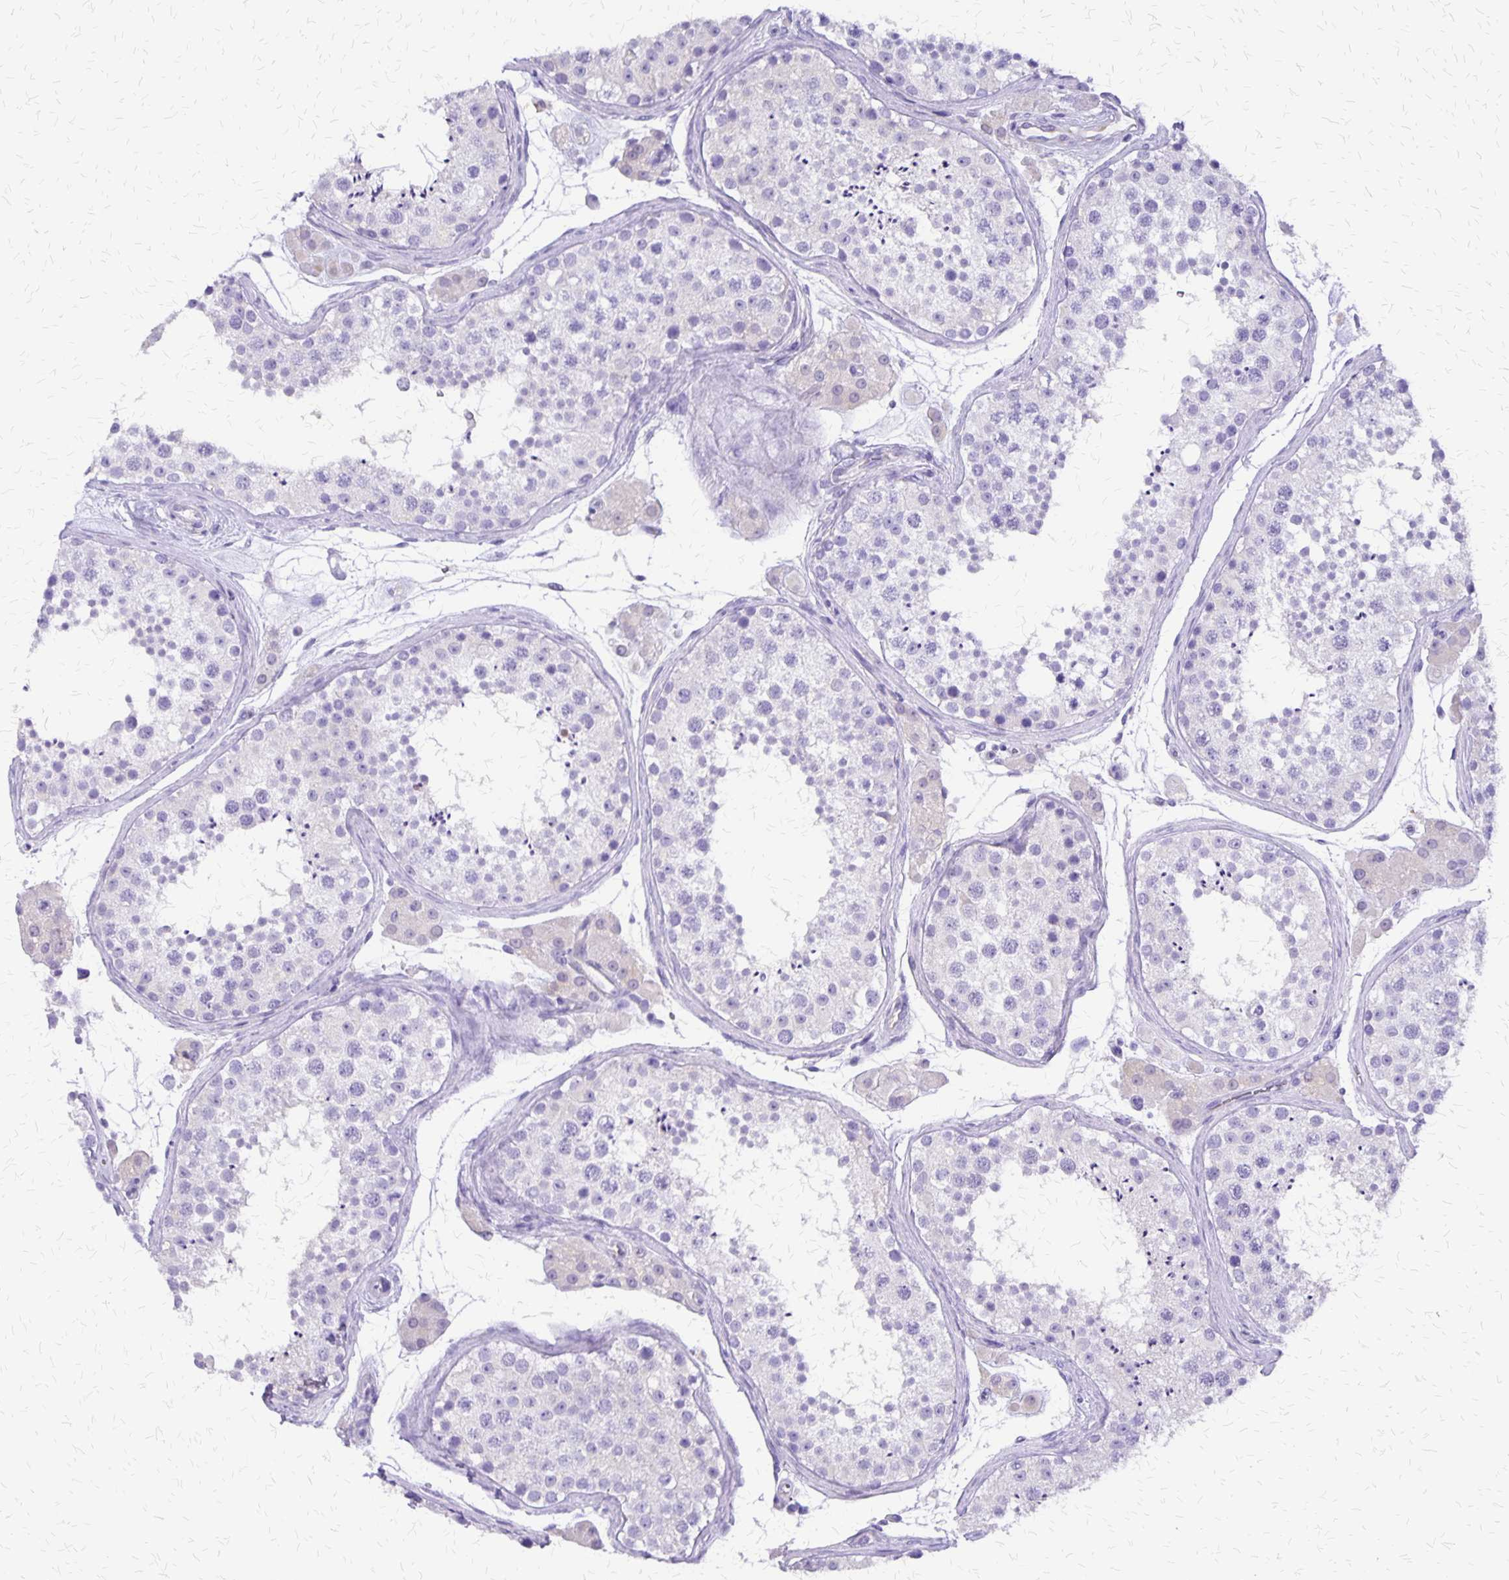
{"staining": {"intensity": "negative", "quantity": "none", "location": "none"}, "tissue": "testis", "cell_type": "Cells in seminiferous ducts", "image_type": "normal", "snomed": [{"axis": "morphology", "description": "Normal tissue, NOS"}, {"axis": "topography", "description": "Testis"}], "caption": "A high-resolution micrograph shows immunohistochemistry (IHC) staining of unremarkable testis, which exhibits no significant positivity in cells in seminiferous ducts. Nuclei are stained in blue.", "gene": "SI", "patient": {"sex": "male", "age": 41}}